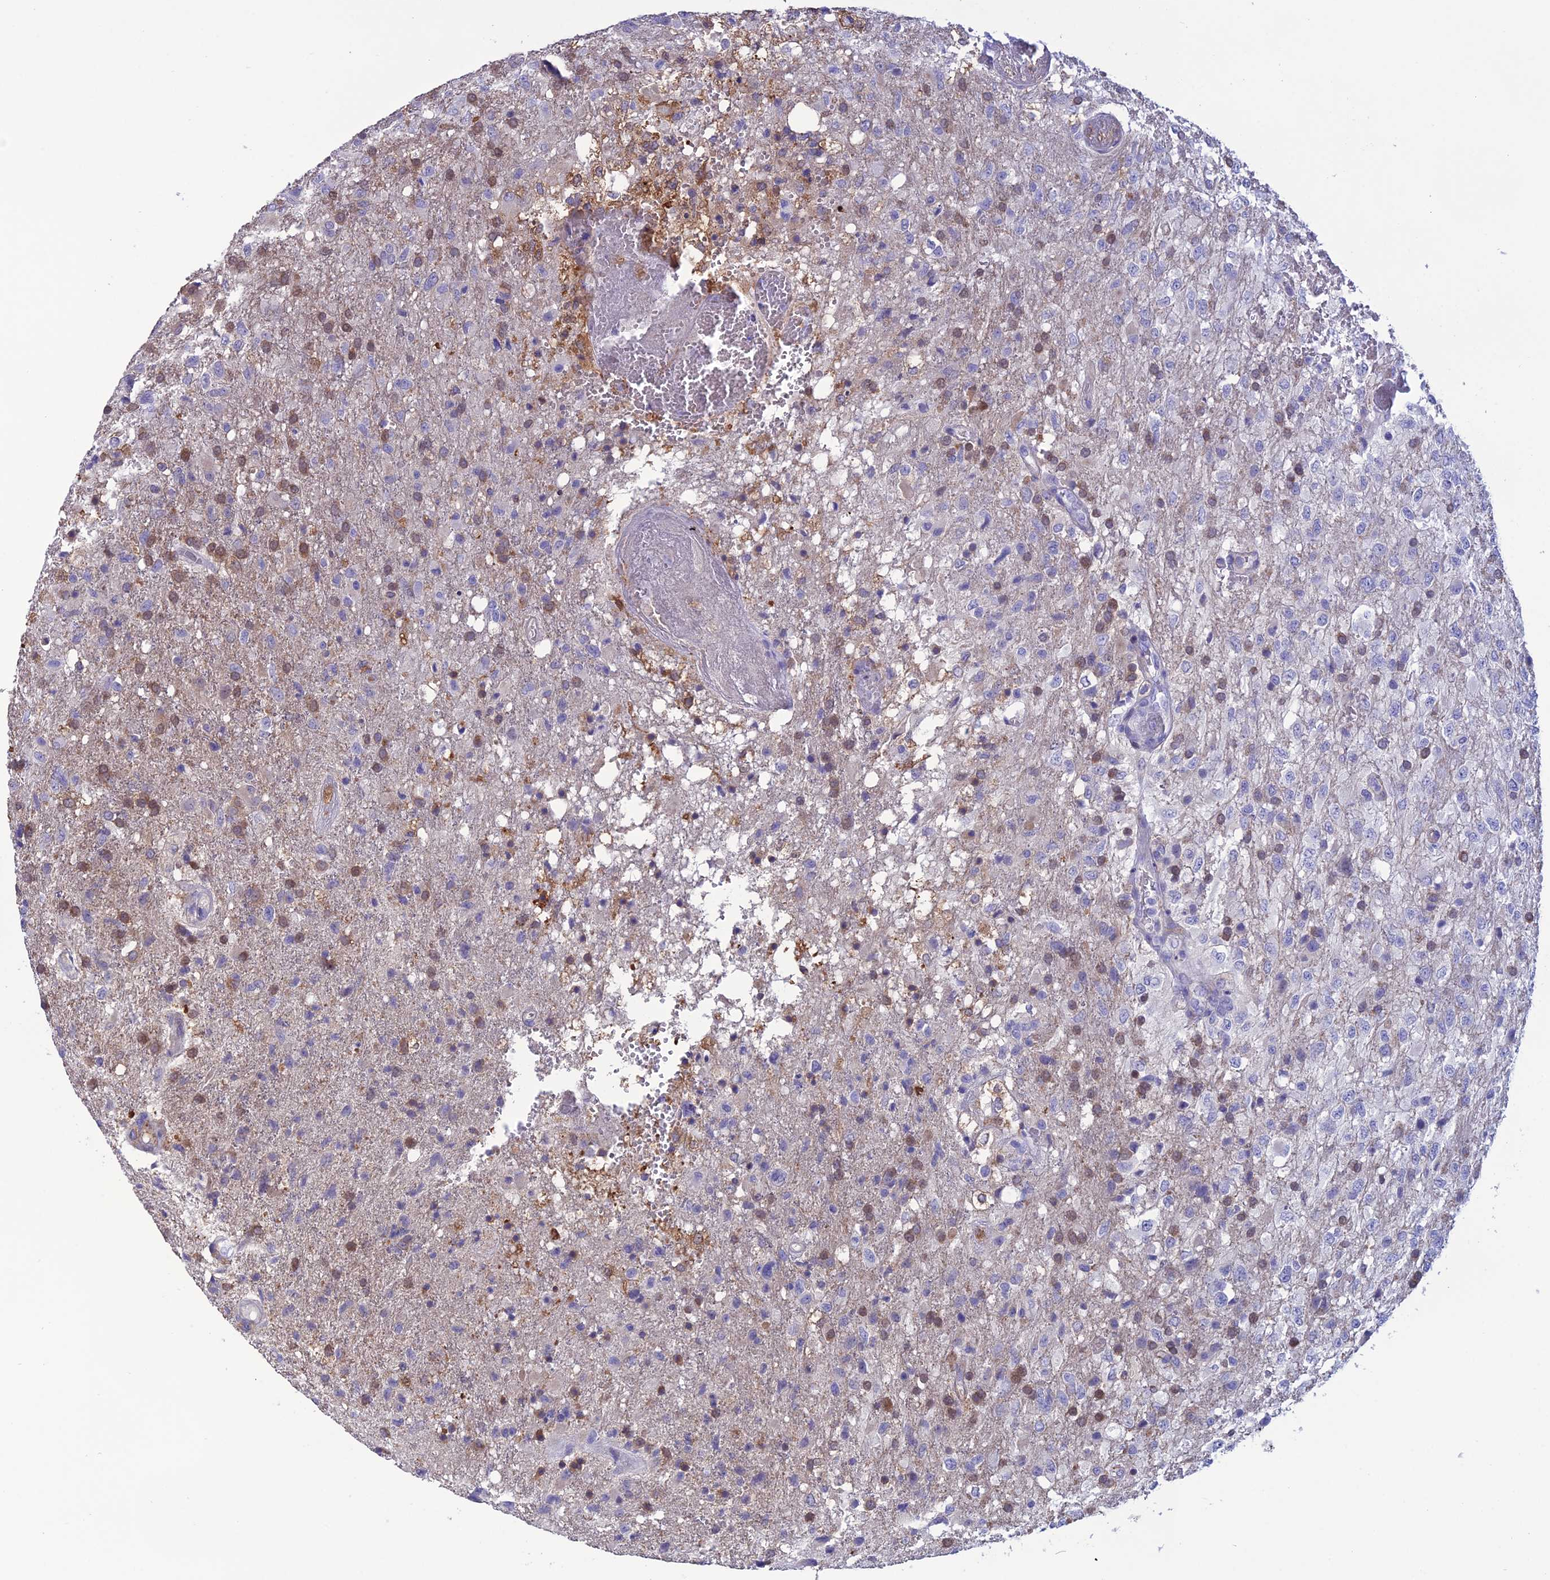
{"staining": {"intensity": "weak", "quantity": "25%-75%", "location": "cytoplasmic/membranous"}, "tissue": "glioma", "cell_type": "Tumor cells", "image_type": "cancer", "snomed": [{"axis": "morphology", "description": "Glioma, malignant, High grade"}, {"axis": "topography", "description": "Brain"}], "caption": "Human malignant glioma (high-grade) stained with a protein marker exhibits weak staining in tumor cells.", "gene": "CRB2", "patient": {"sex": "female", "age": 74}}